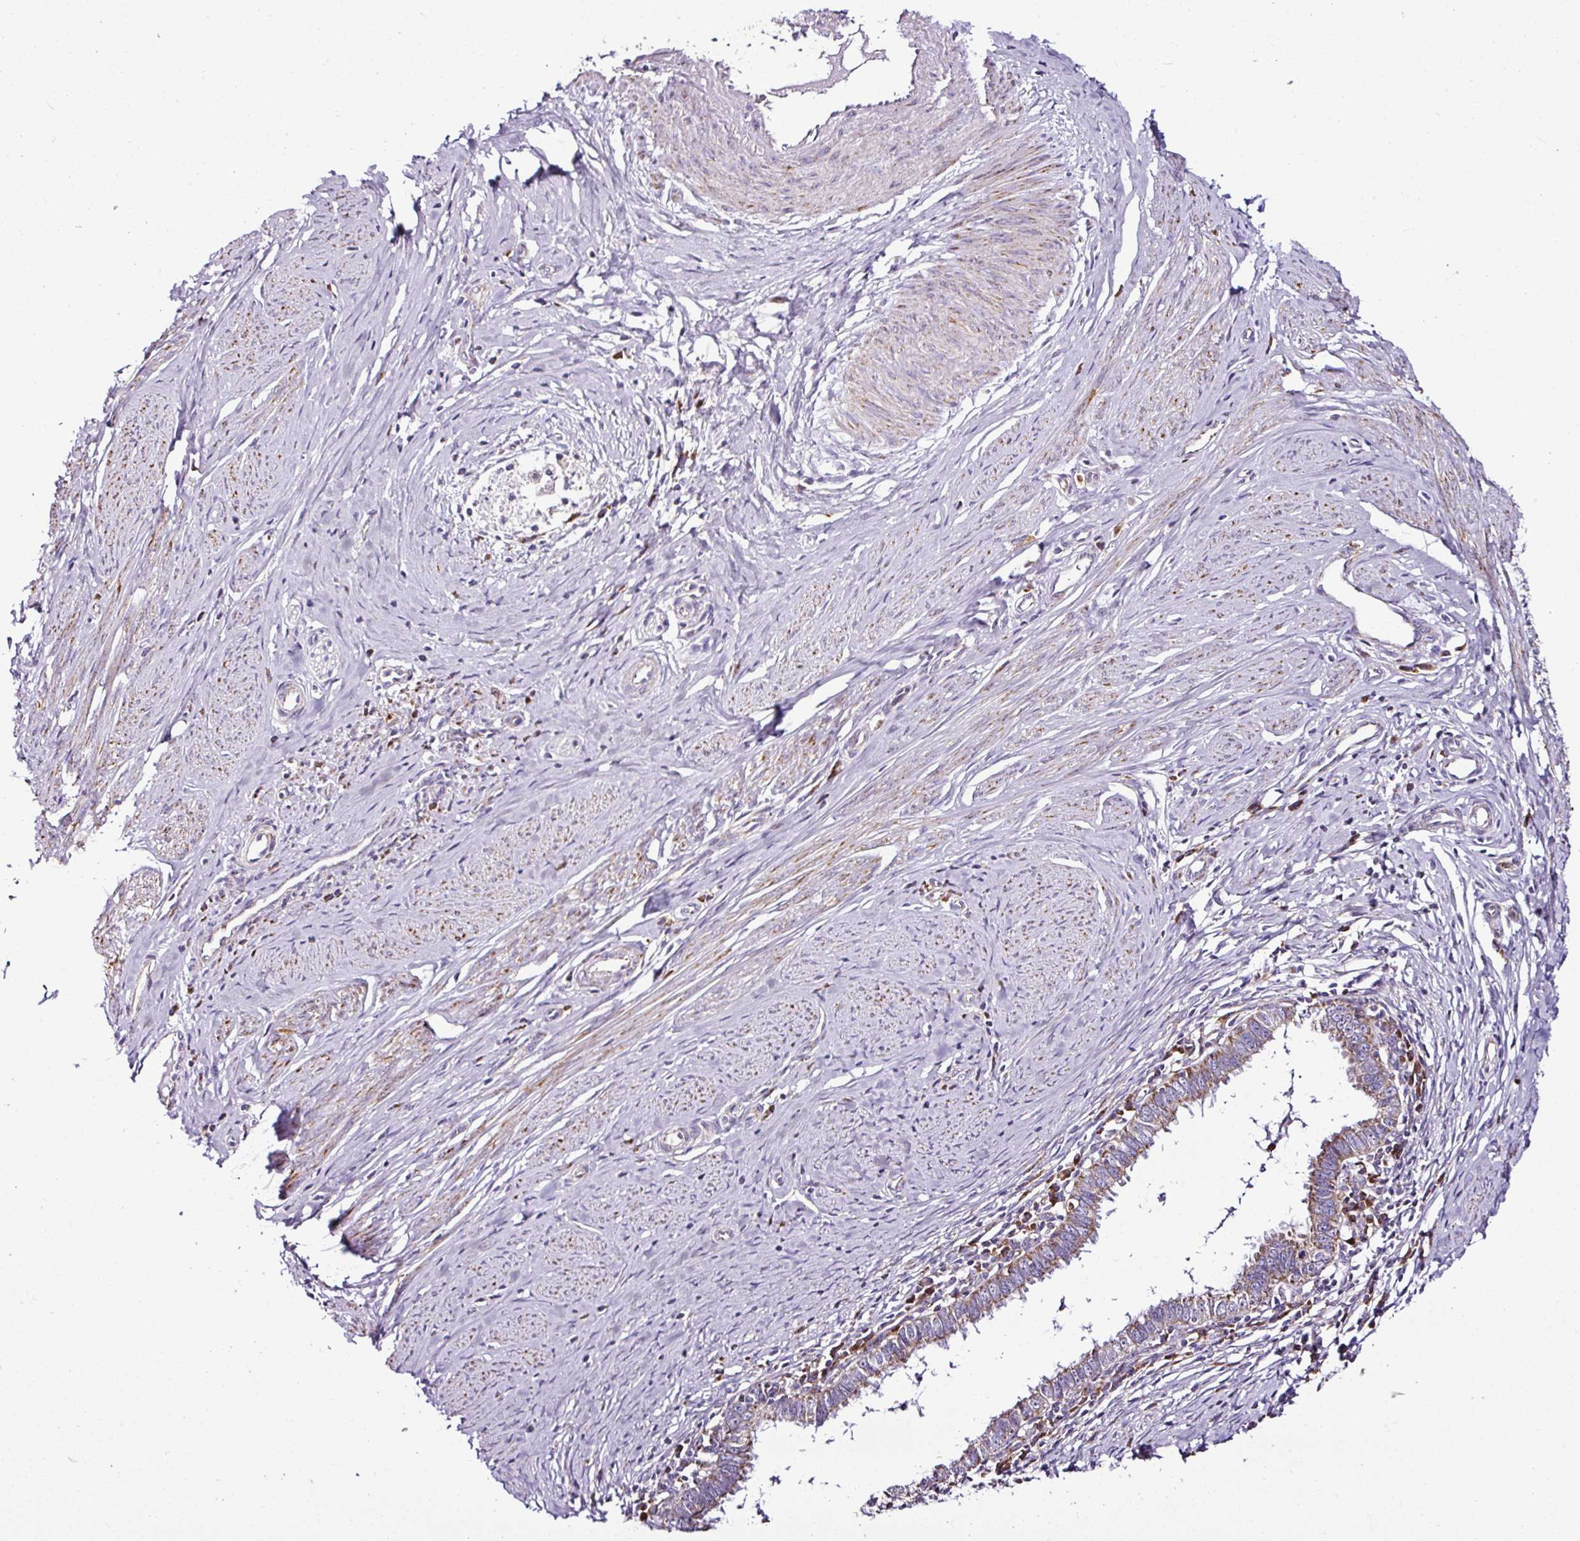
{"staining": {"intensity": "moderate", "quantity": ">75%", "location": "cytoplasmic/membranous"}, "tissue": "cervical cancer", "cell_type": "Tumor cells", "image_type": "cancer", "snomed": [{"axis": "morphology", "description": "Adenocarcinoma, NOS"}, {"axis": "topography", "description": "Cervix"}], "caption": "Approximately >75% of tumor cells in human cervical adenocarcinoma show moderate cytoplasmic/membranous protein expression as visualized by brown immunohistochemical staining.", "gene": "DPAGT1", "patient": {"sex": "female", "age": 36}}